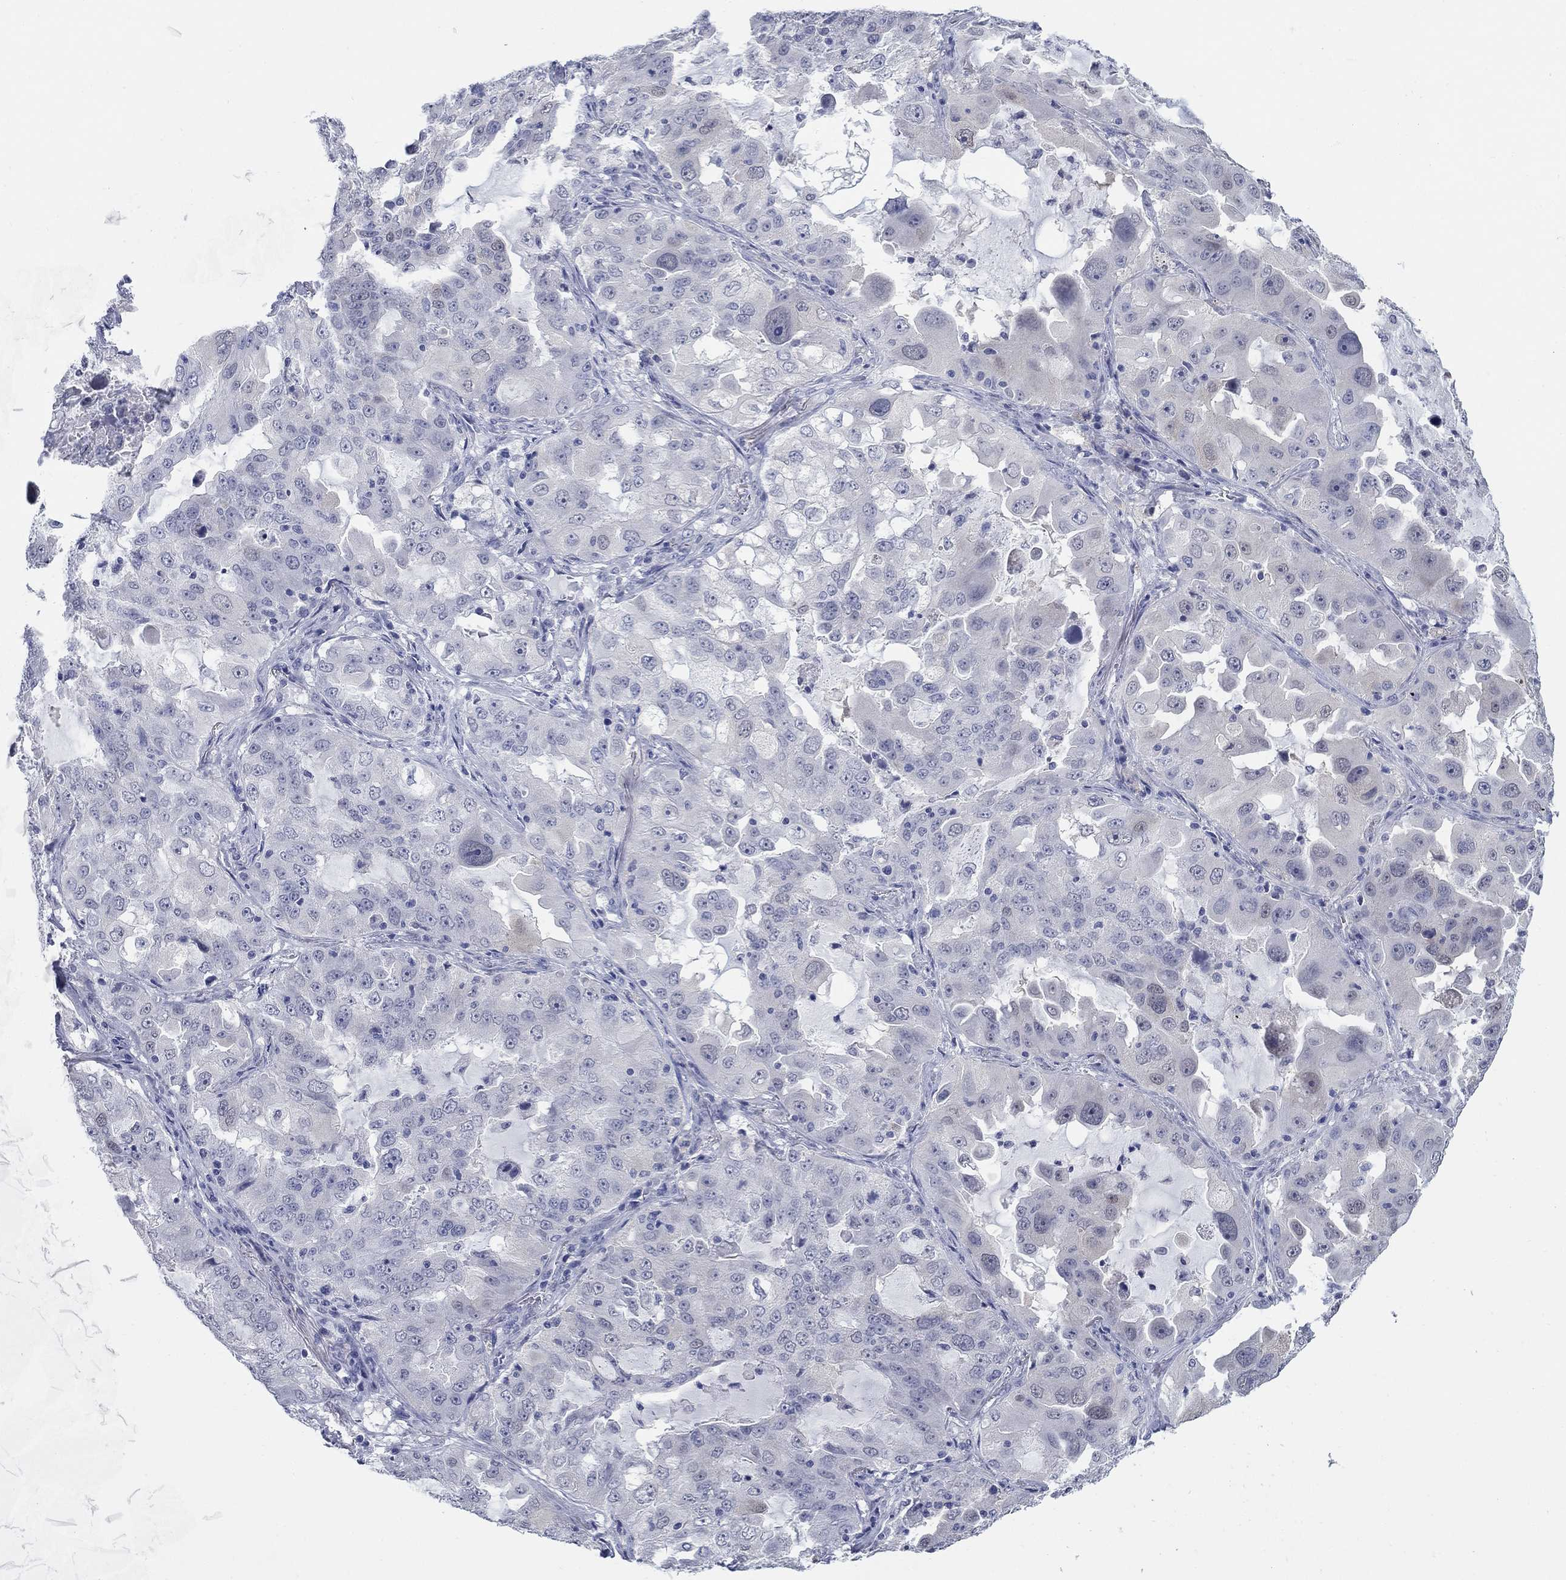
{"staining": {"intensity": "negative", "quantity": "none", "location": "none"}, "tissue": "lung cancer", "cell_type": "Tumor cells", "image_type": "cancer", "snomed": [{"axis": "morphology", "description": "Adenocarcinoma, NOS"}, {"axis": "topography", "description": "Lung"}], "caption": "Micrograph shows no protein staining in tumor cells of lung cancer (adenocarcinoma) tissue.", "gene": "ATP6V1G2", "patient": {"sex": "female", "age": 61}}